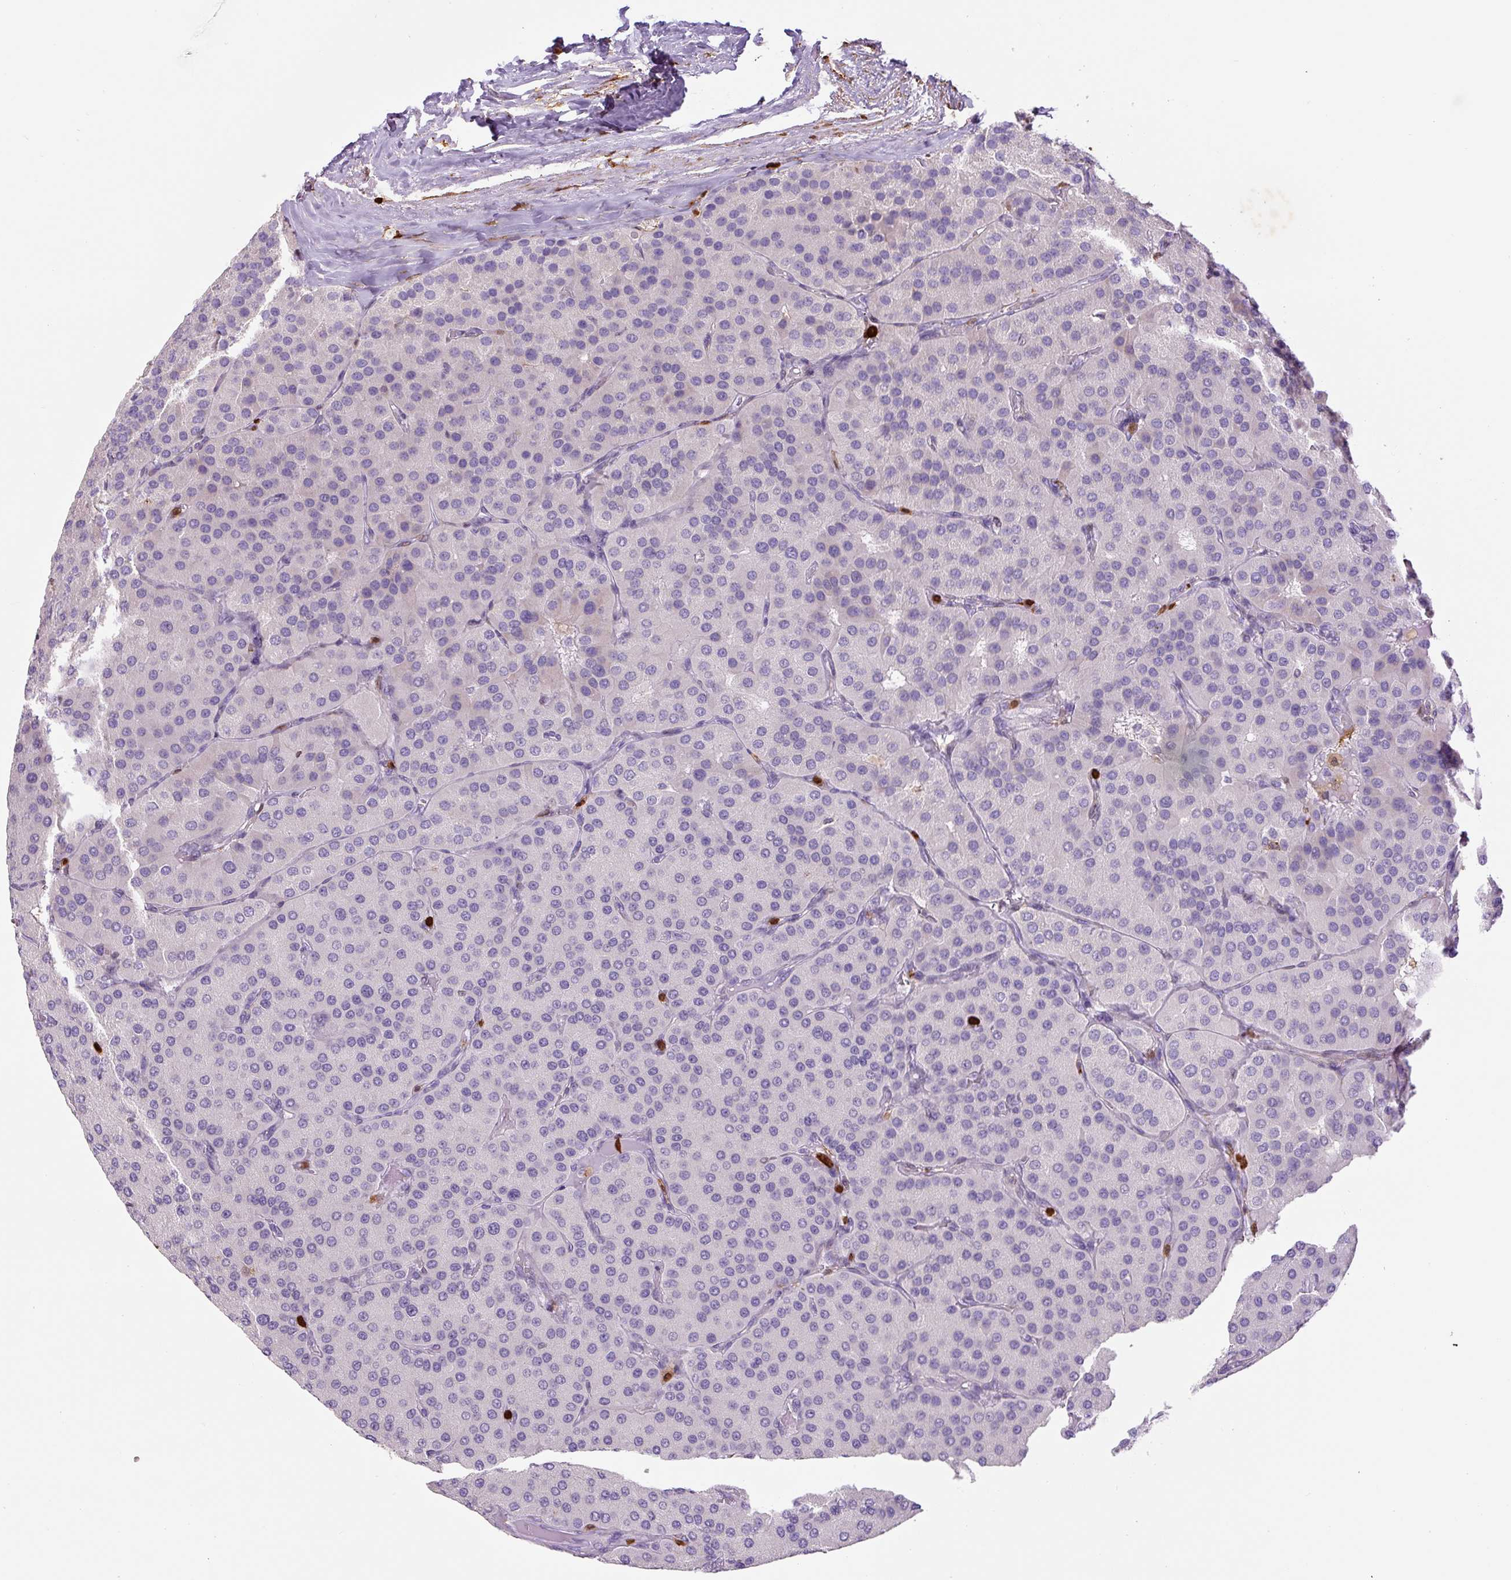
{"staining": {"intensity": "negative", "quantity": "none", "location": "none"}, "tissue": "parathyroid gland", "cell_type": "Glandular cells", "image_type": "normal", "snomed": [{"axis": "morphology", "description": "Normal tissue, NOS"}, {"axis": "morphology", "description": "Adenoma, NOS"}, {"axis": "topography", "description": "Parathyroid gland"}], "caption": "This is a histopathology image of immunohistochemistry staining of normal parathyroid gland, which shows no expression in glandular cells.", "gene": "S100A4", "patient": {"sex": "female", "age": 86}}